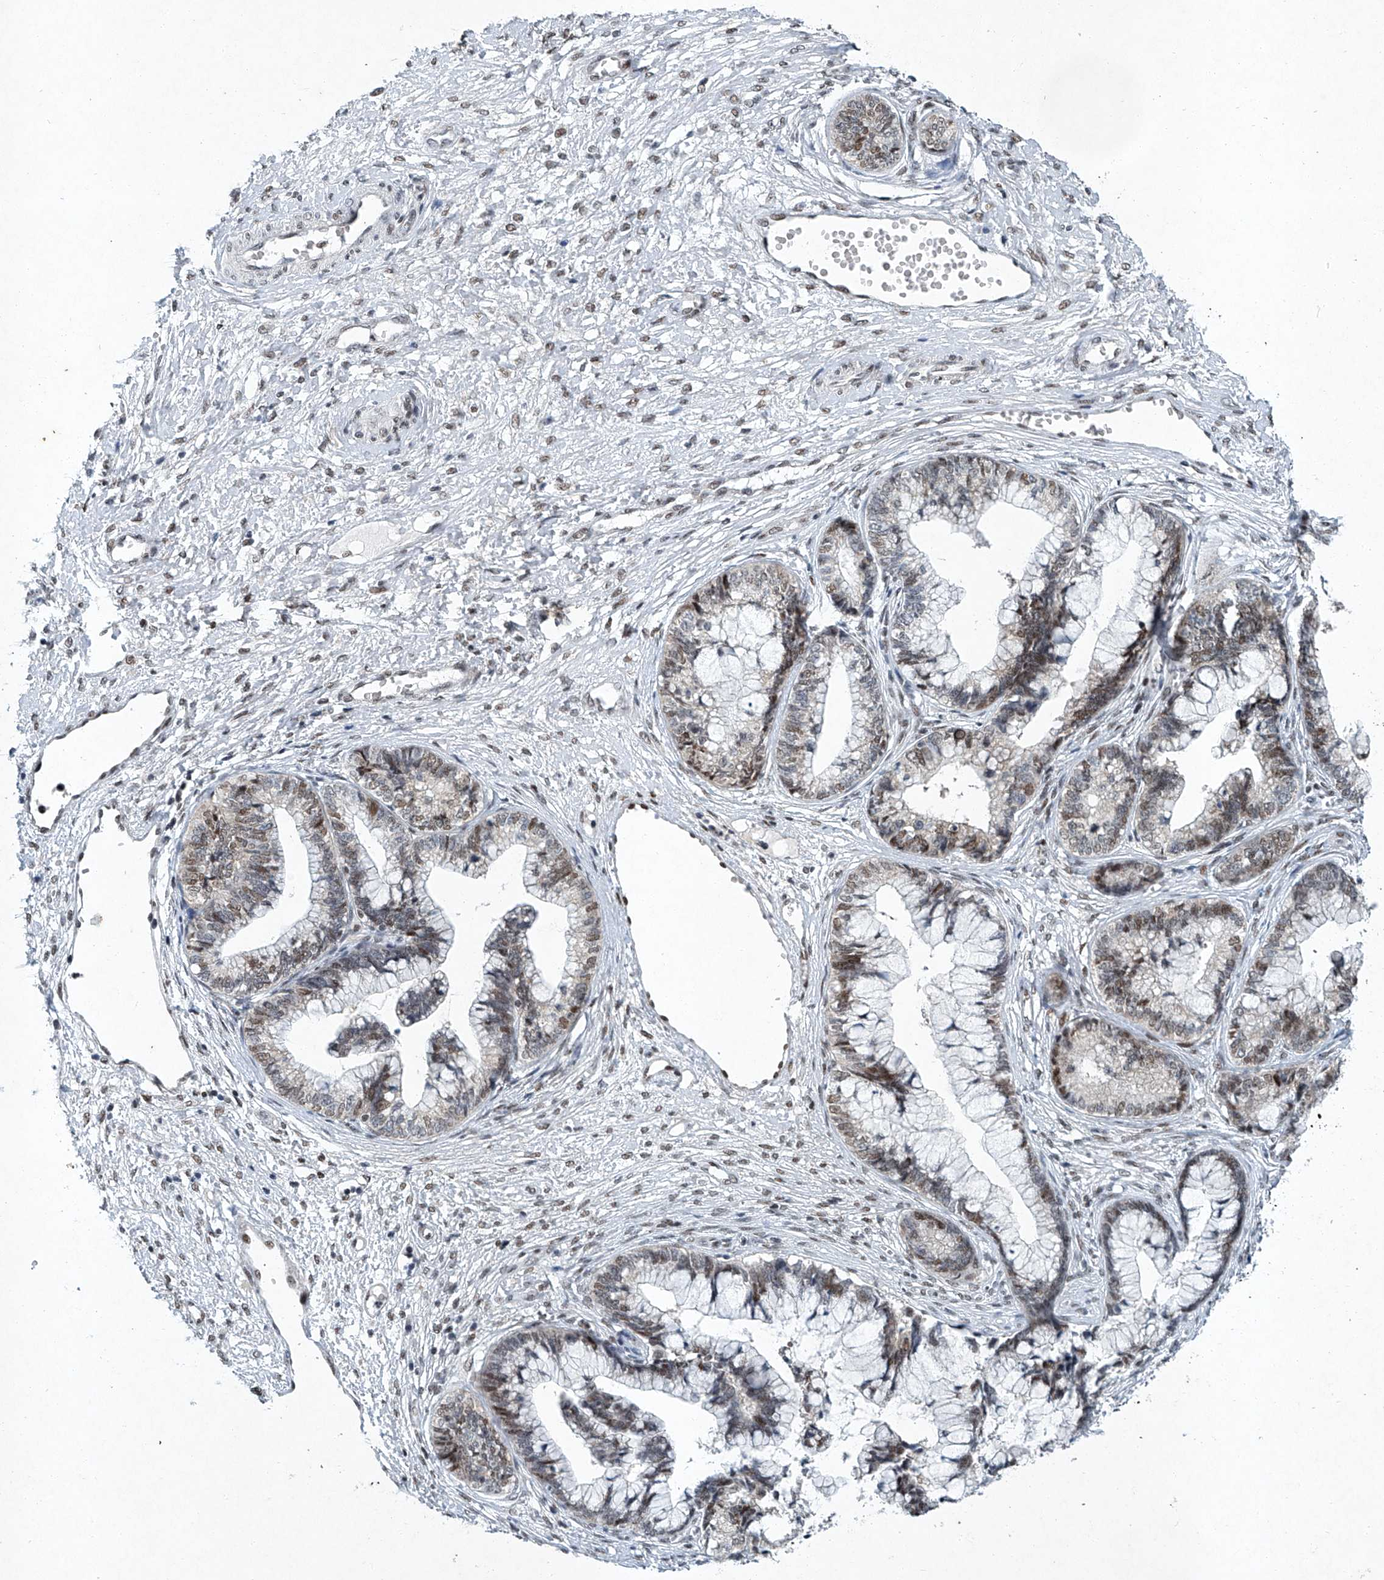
{"staining": {"intensity": "moderate", "quantity": "25%-75%", "location": "nuclear"}, "tissue": "cervical cancer", "cell_type": "Tumor cells", "image_type": "cancer", "snomed": [{"axis": "morphology", "description": "Adenocarcinoma, NOS"}, {"axis": "topography", "description": "Cervix"}], "caption": "Tumor cells show medium levels of moderate nuclear positivity in approximately 25%-75% of cells in human cervical adenocarcinoma.", "gene": "TFDP1", "patient": {"sex": "female", "age": 44}}